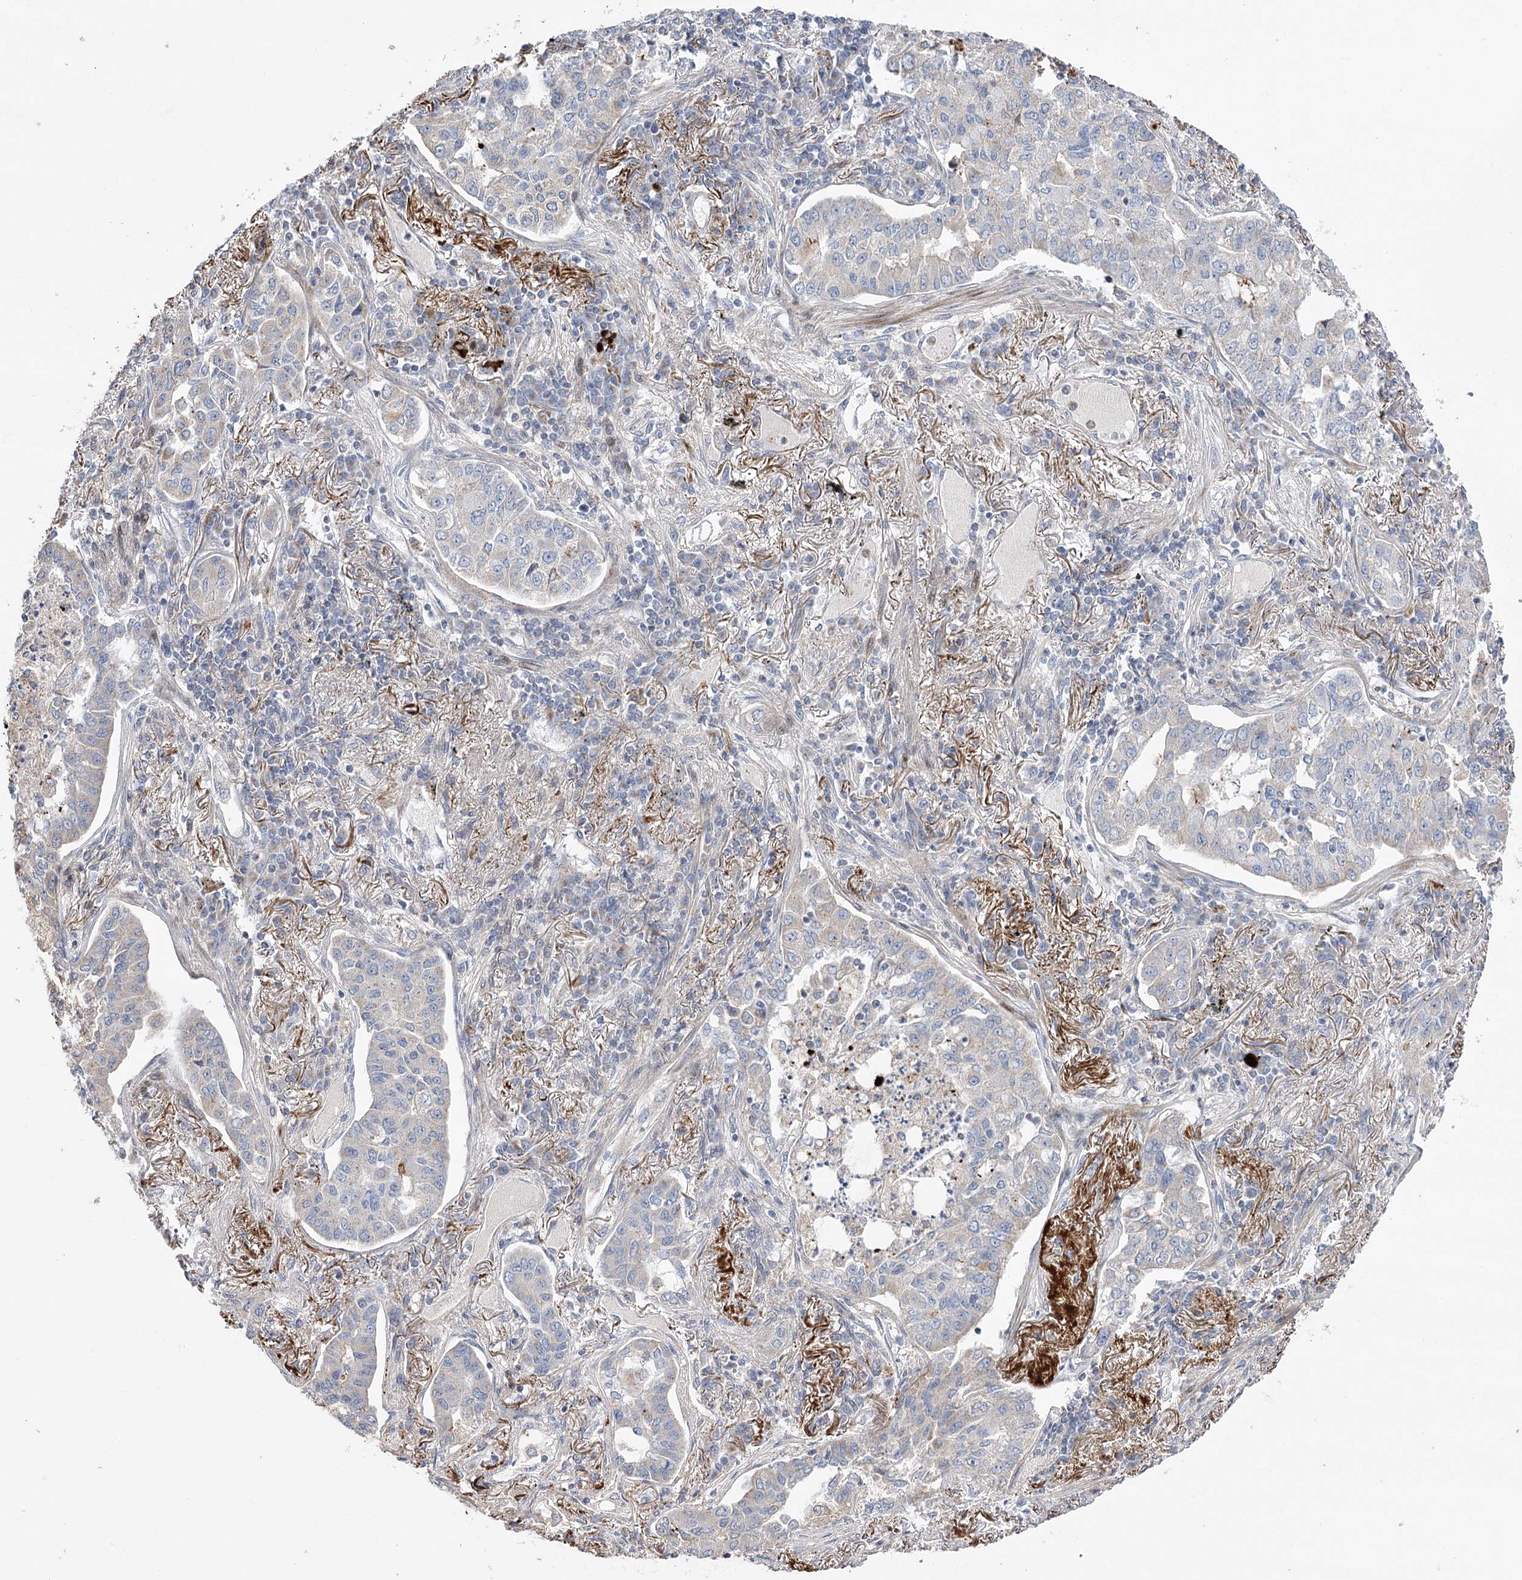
{"staining": {"intensity": "negative", "quantity": "none", "location": "none"}, "tissue": "lung cancer", "cell_type": "Tumor cells", "image_type": "cancer", "snomed": [{"axis": "morphology", "description": "Adenocarcinoma, NOS"}, {"axis": "topography", "description": "Lung"}], "caption": "High power microscopy micrograph of an immunohistochemistry (IHC) photomicrograph of adenocarcinoma (lung), revealing no significant positivity in tumor cells. Brightfield microscopy of immunohistochemistry stained with DAB (brown) and hematoxylin (blue), captured at high magnification.", "gene": "OBSL1", "patient": {"sex": "male", "age": 49}}